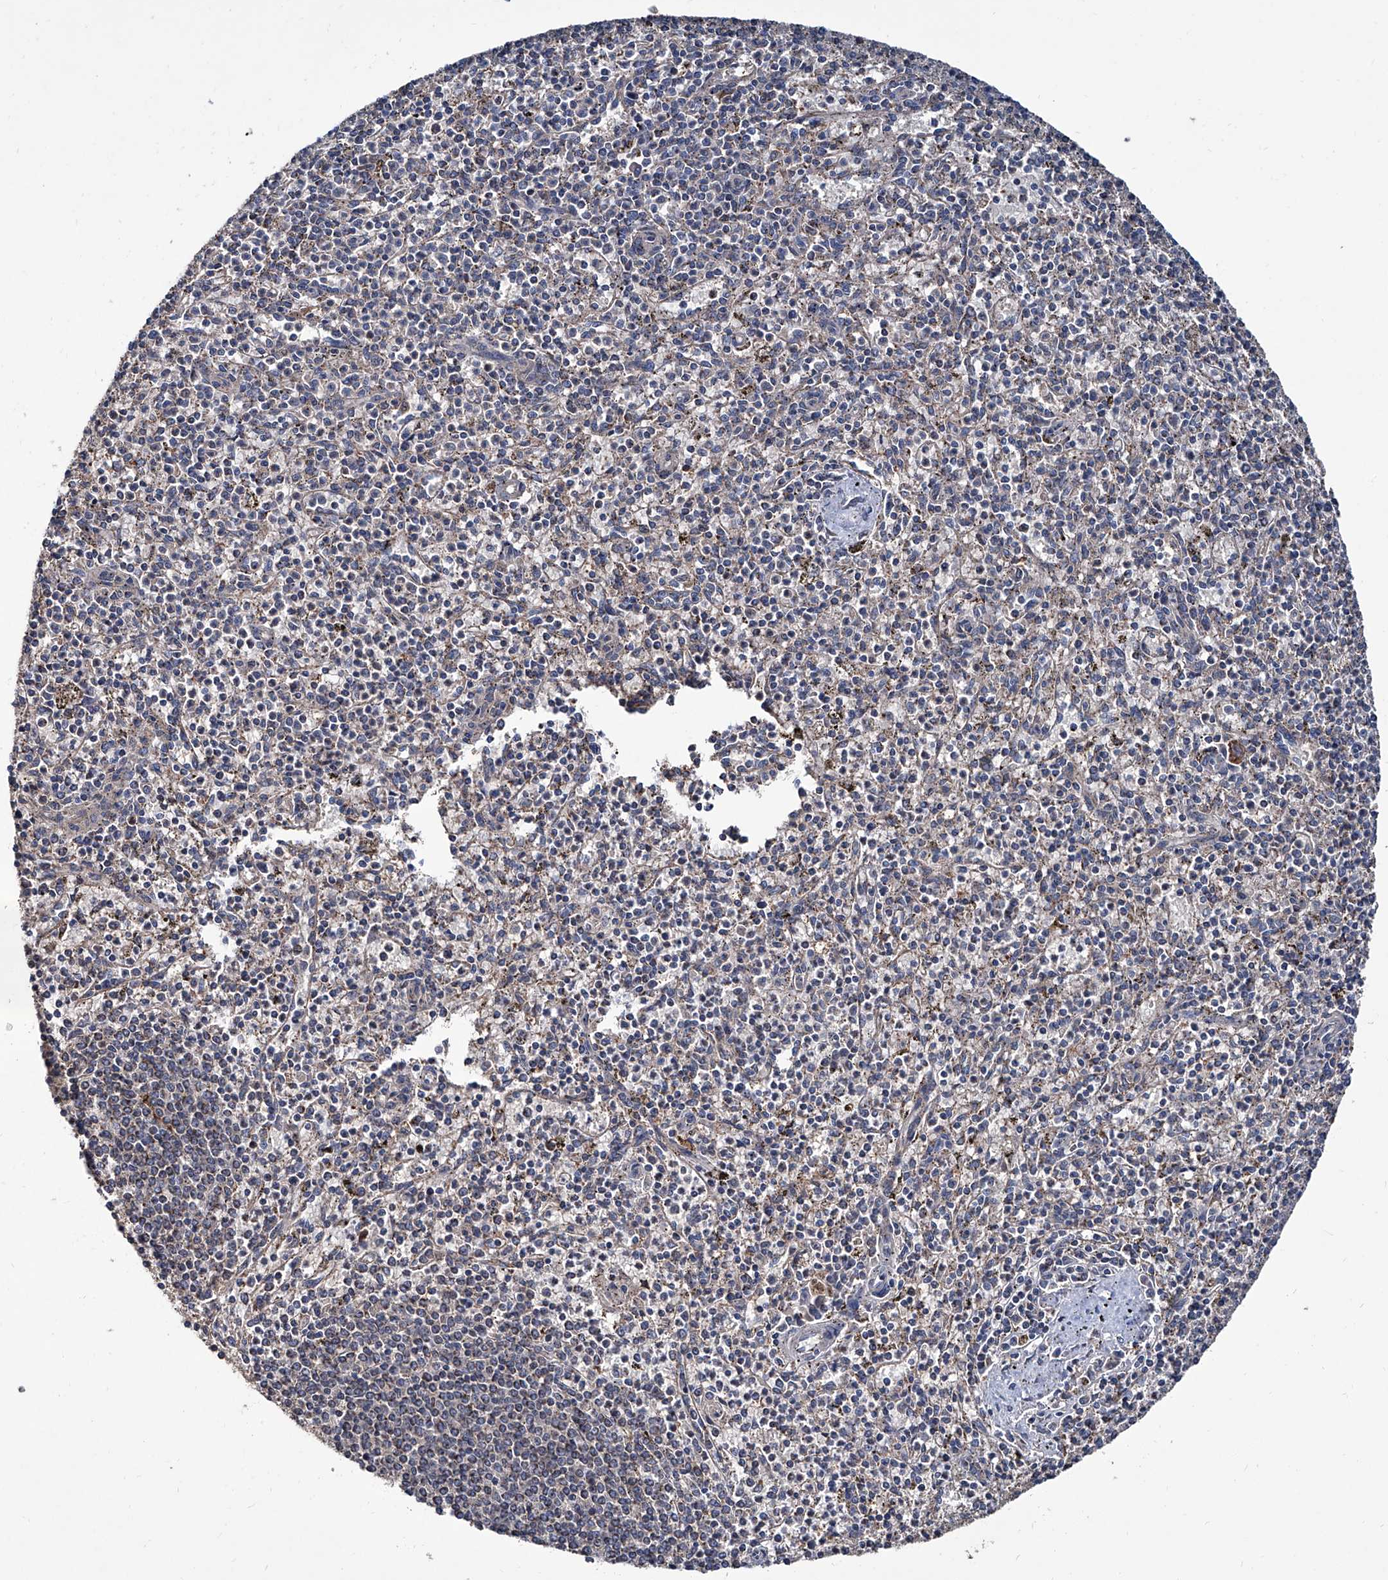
{"staining": {"intensity": "negative", "quantity": "none", "location": "none"}, "tissue": "spleen", "cell_type": "Cells in red pulp", "image_type": "normal", "snomed": [{"axis": "morphology", "description": "Normal tissue, NOS"}, {"axis": "topography", "description": "Spleen"}], "caption": "High power microscopy micrograph of an IHC image of benign spleen, revealing no significant staining in cells in red pulp.", "gene": "NHS", "patient": {"sex": "male", "age": 72}}